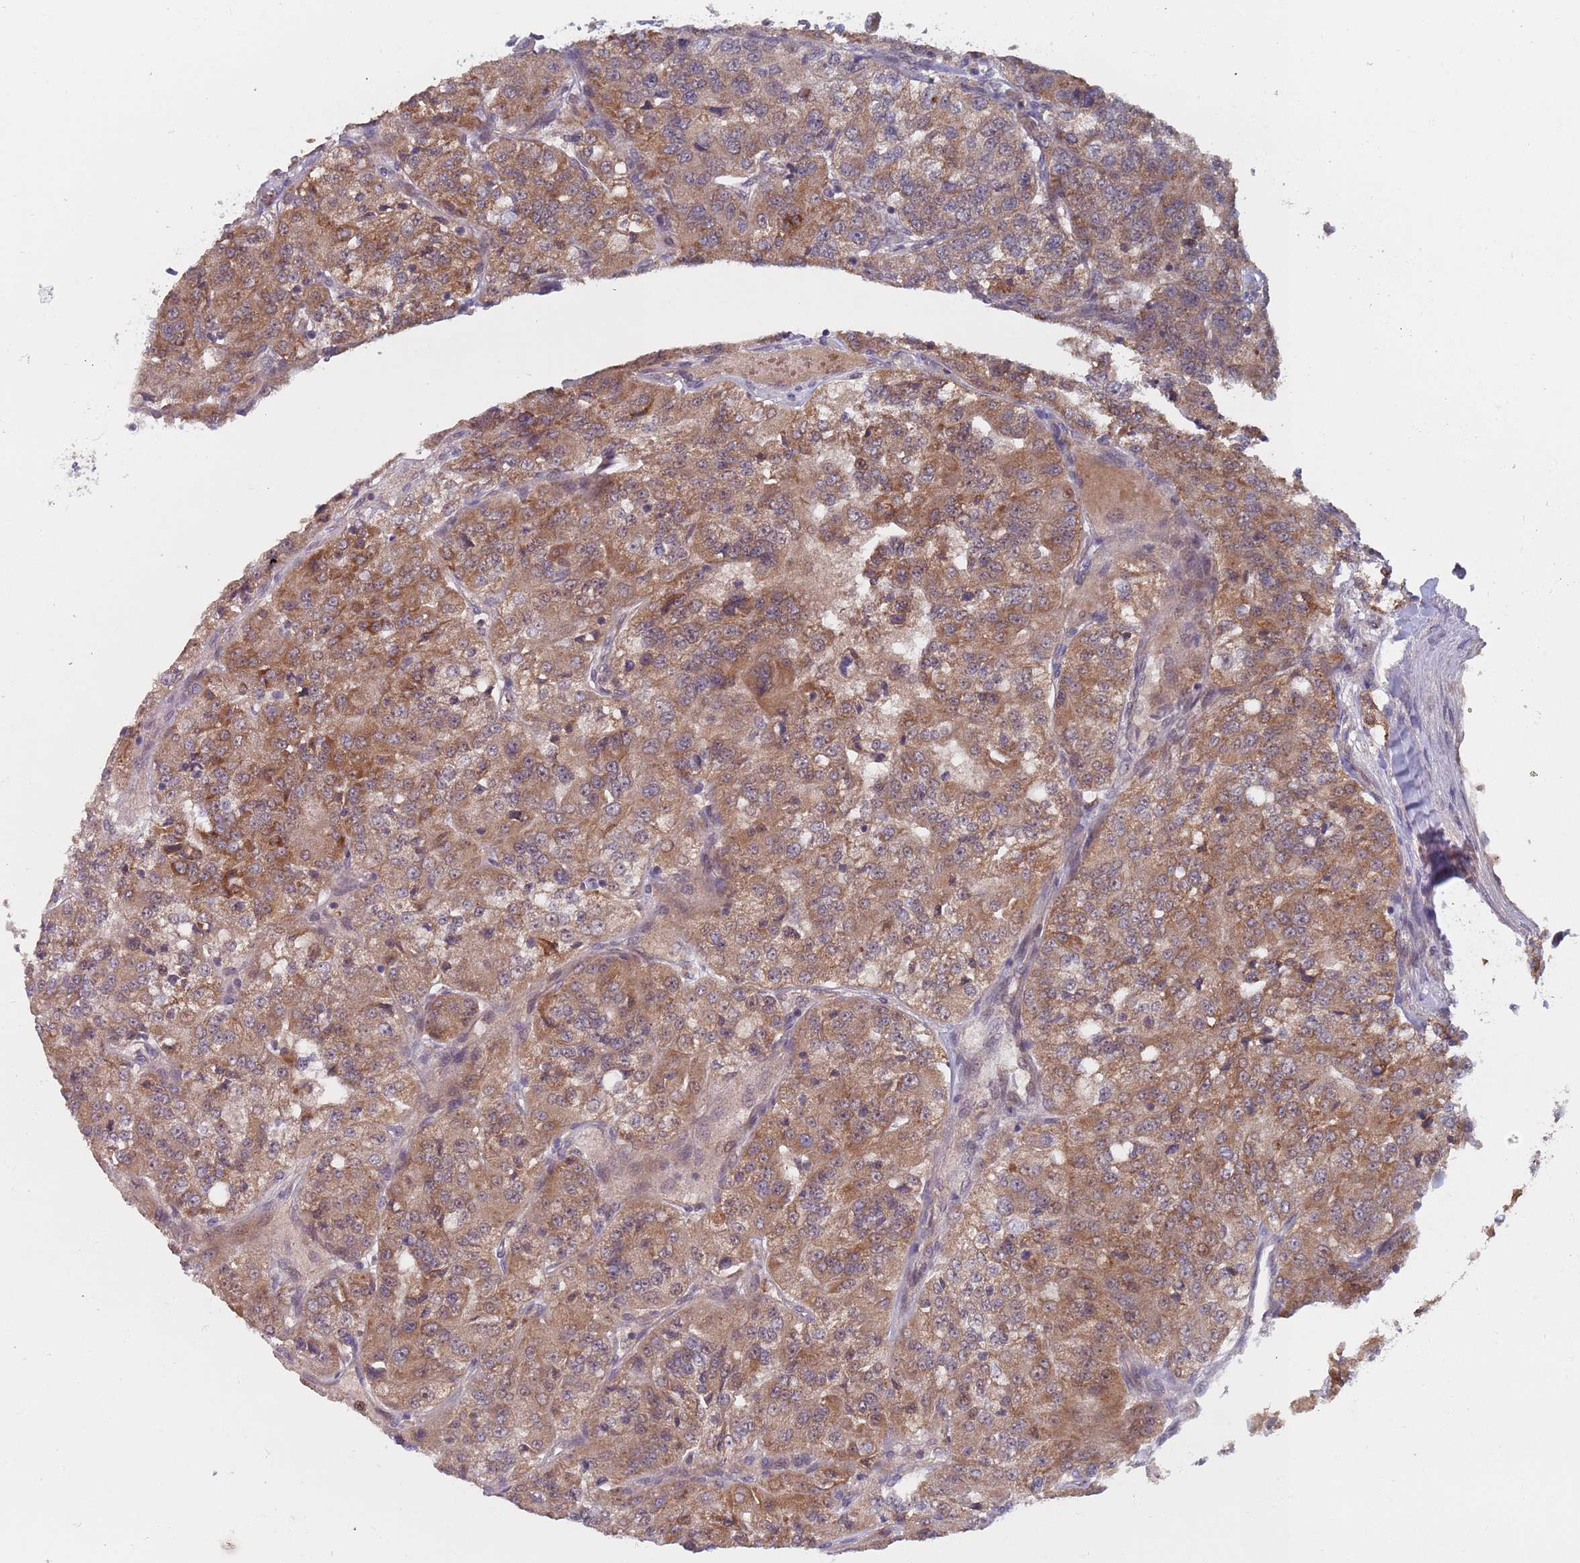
{"staining": {"intensity": "moderate", "quantity": ">75%", "location": "cytoplasmic/membranous"}, "tissue": "renal cancer", "cell_type": "Tumor cells", "image_type": "cancer", "snomed": [{"axis": "morphology", "description": "Adenocarcinoma, NOS"}, {"axis": "topography", "description": "Kidney"}], "caption": "Renal adenocarcinoma stained with a brown dye shows moderate cytoplasmic/membranous positive positivity in approximately >75% of tumor cells.", "gene": "ZNF140", "patient": {"sex": "female", "age": 63}}